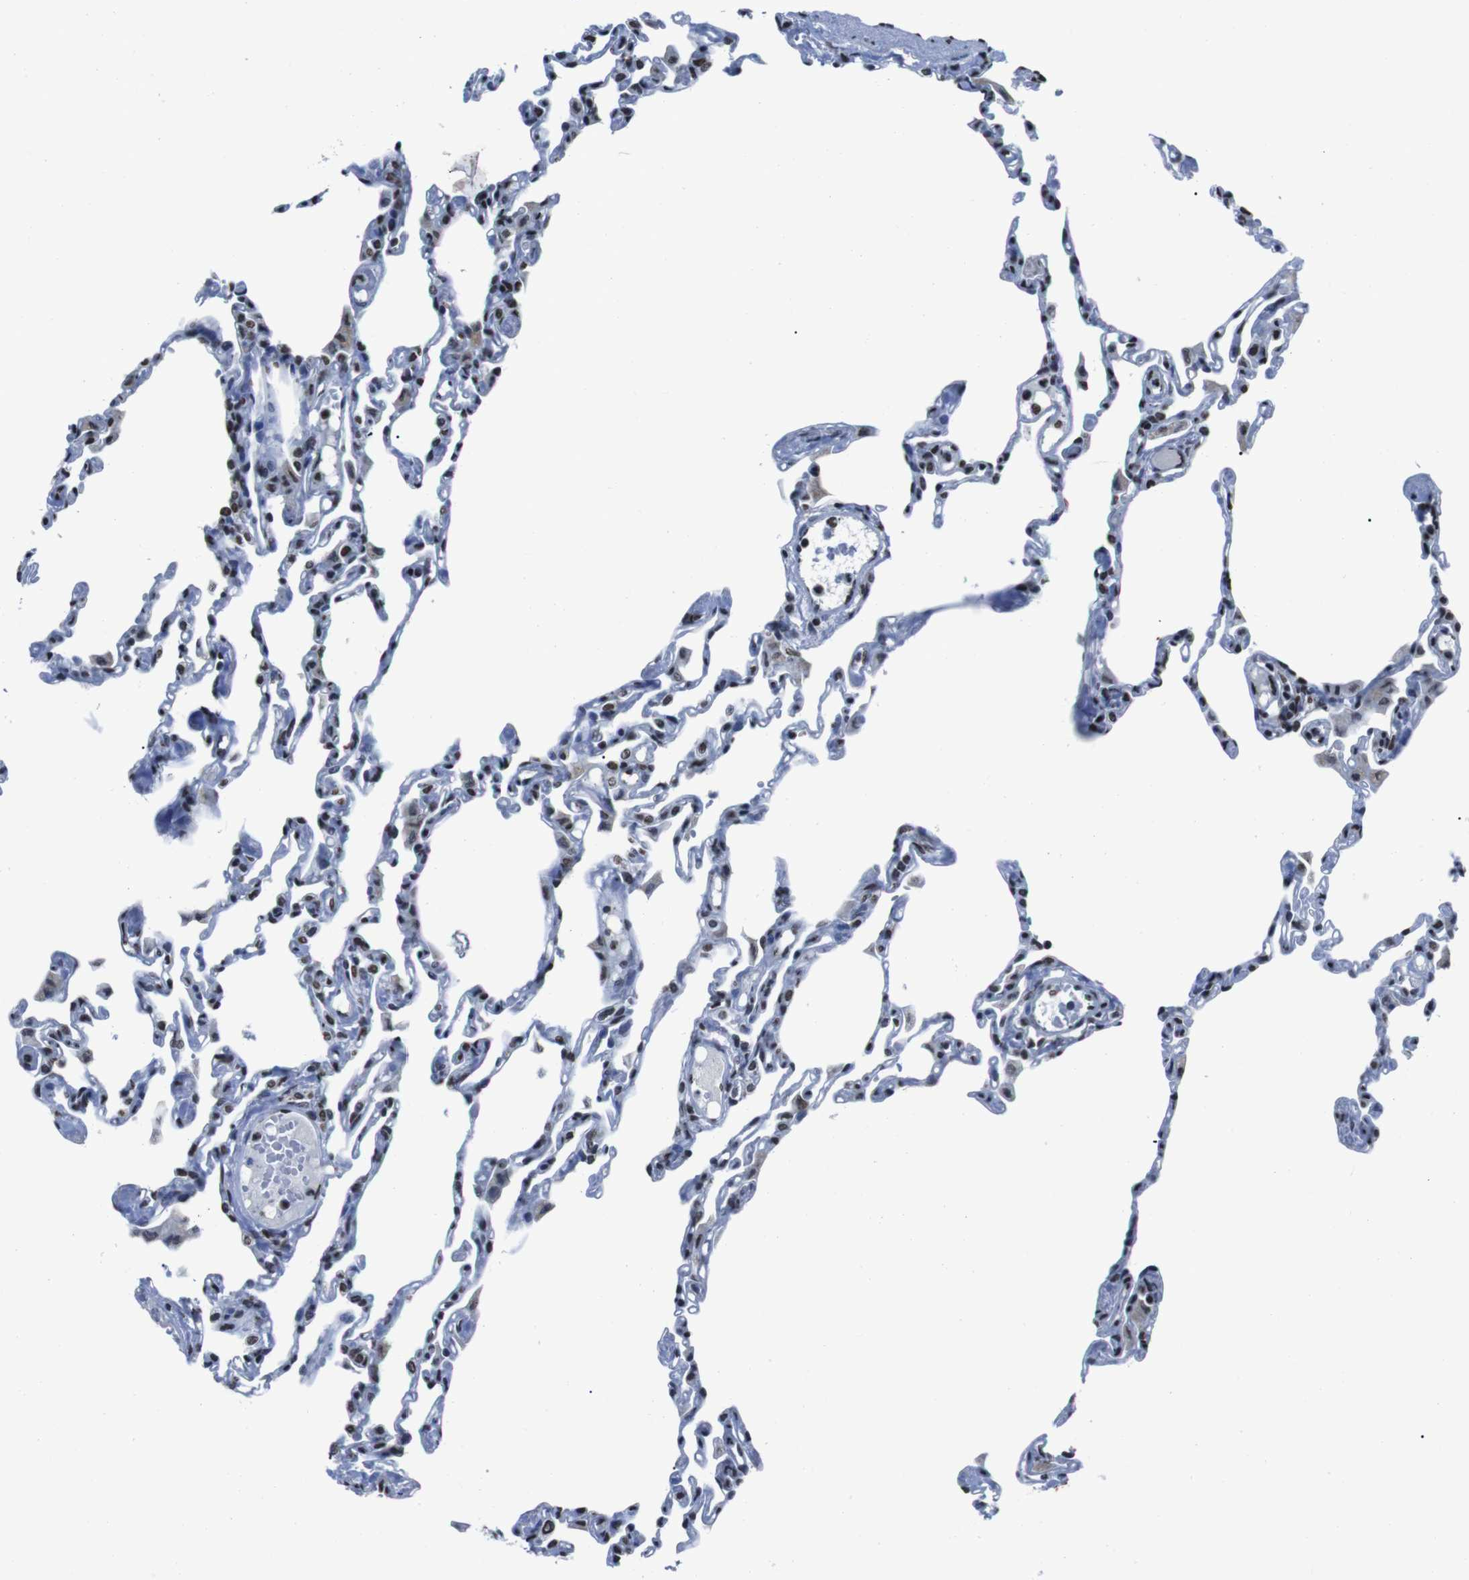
{"staining": {"intensity": "strong", "quantity": ">75%", "location": "nuclear"}, "tissue": "lung", "cell_type": "Alveolar cells", "image_type": "normal", "snomed": [{"axis": "morphology", "description": "Normal tissue, NOS"}, {"axis": "topography", "description": "Lung"}], "caption": "Immunohistochemistry photomicrograph of benign lung stained for a protein (brown), which demonstrates high levels of strong nuclear staining in about >75% of alveolar cells.", "gene": "PIP4P2", "patient": {"sex": "female", "age": 49}}